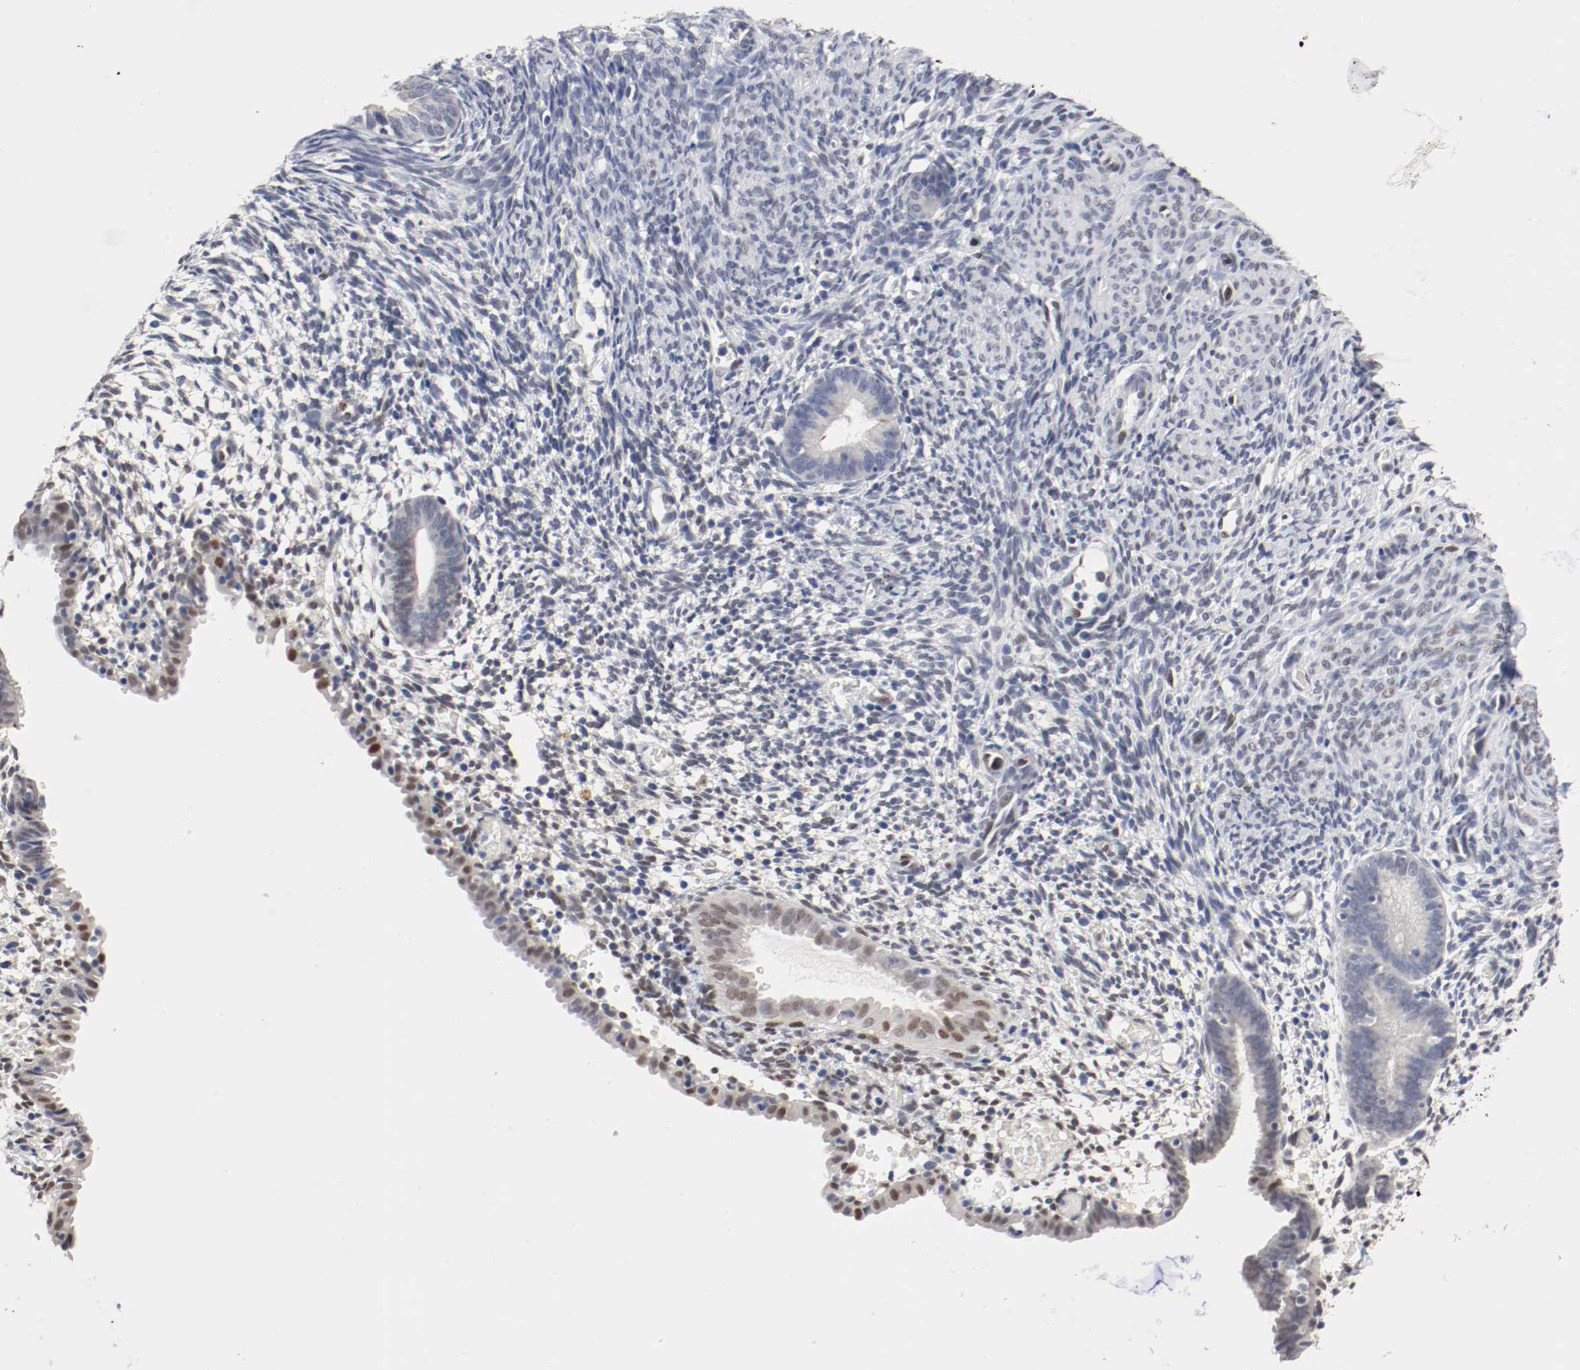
{"staining": {"intensity": "negative", "quantity": "none", "location": "none"}, "tissue": "endometrium", "cell_type": "Cells in endometrial stroma", "image_type": "normal", "snomed": [{"axis": "morphology", "description": "Normal tissue, NOS"}, {"axis": "morphology", "description": "Atrophy, NOS"}, {"axis": "topography", "description": "Uterus"}, {"axis": "topography", "description": "Endometrium"}], "caption": "The histopathology image shows no staining of cells in endometrial stroma in unremarkable endometrium. (Brightfield microscopy of DAB (3,3'-diaminobenzidine) immunohistochemistry (IHC) at high magnification).", "gene": "FOSL2", "patient": {"sex": "female", "age": 68}}